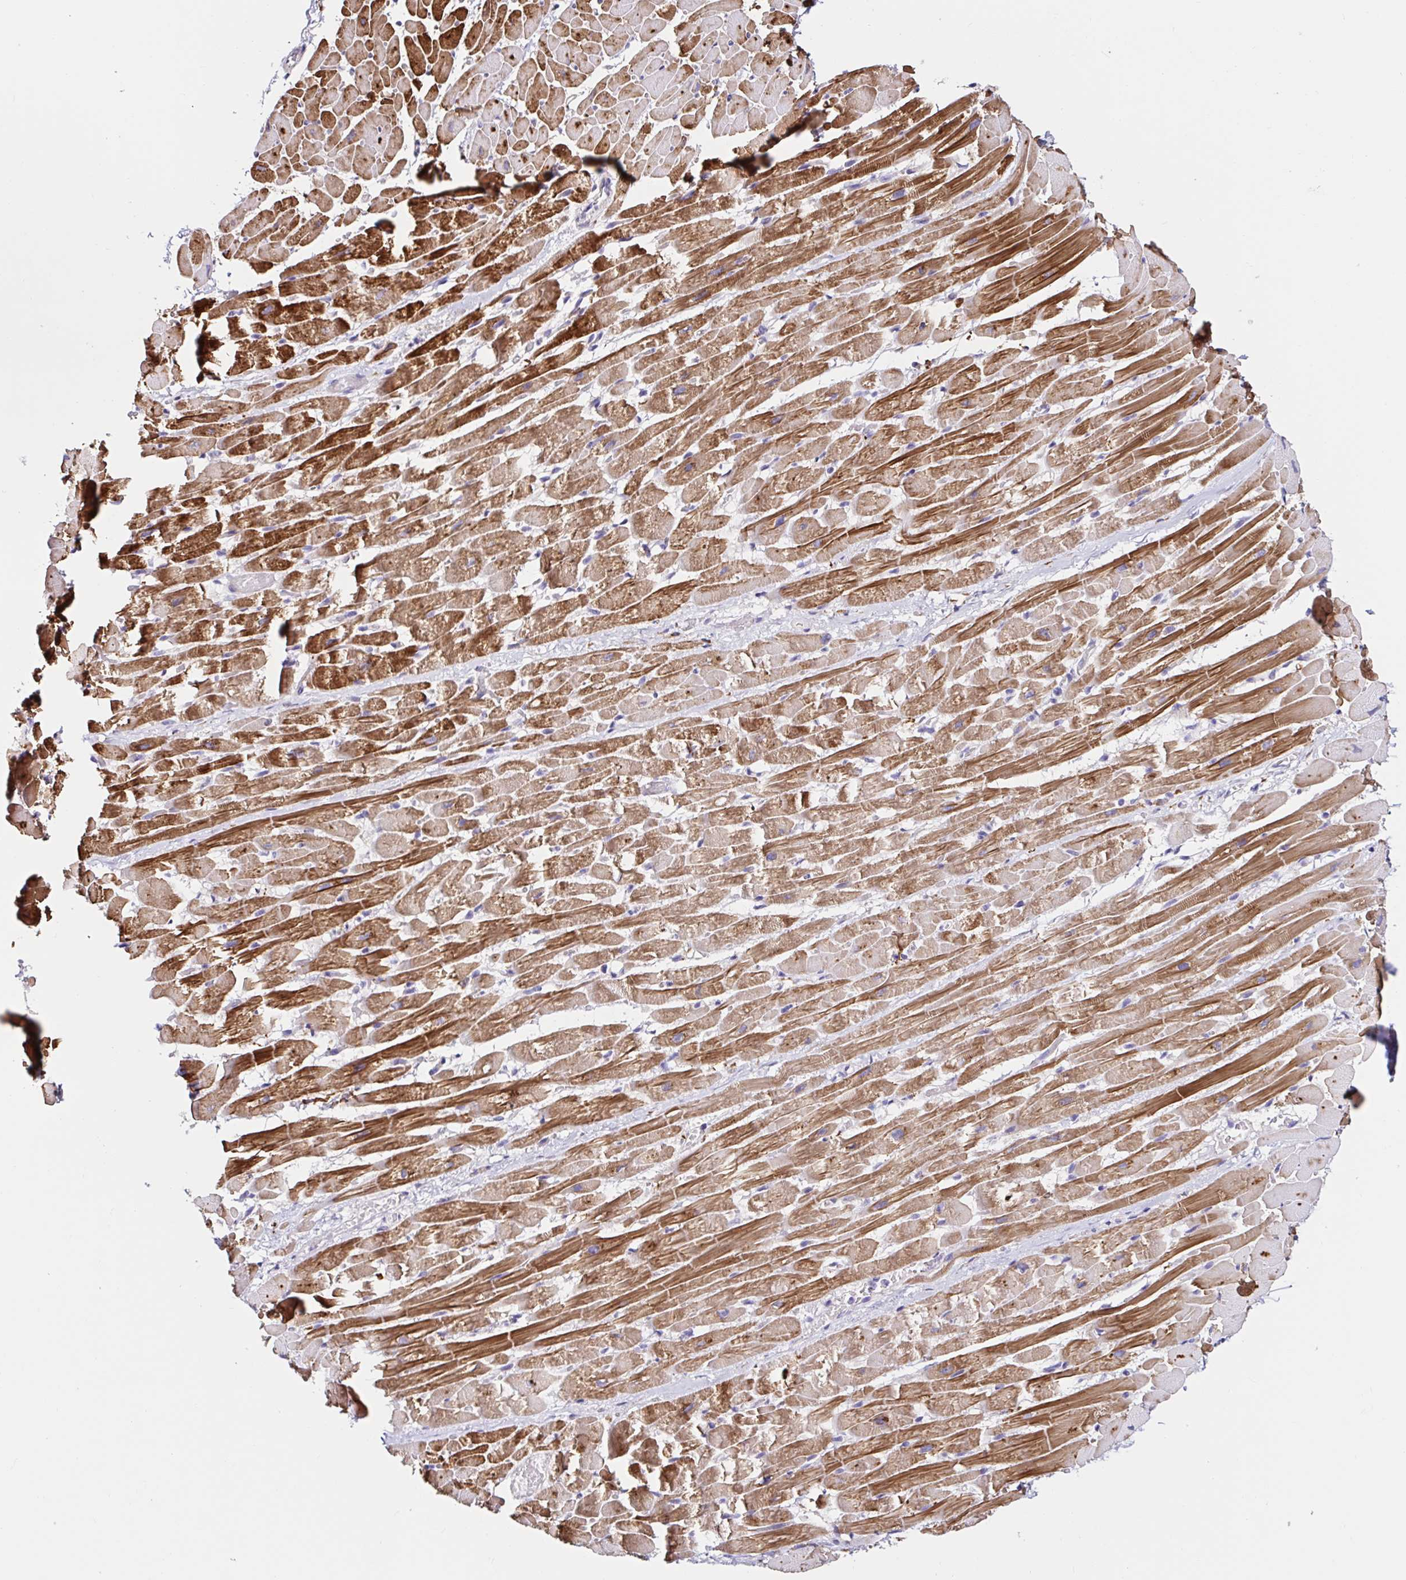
{"staining": {"intensity": "strong", "quantity": ">75%", "location": "cytoplasmic/membranous"}, "tissue": "heart muscle", "cell_type": "Cardiomyocytes", "image_type": "normal", "snomed": [{"axis": "morphology", "description": "Normal tissue, NOS"}, {"axis": "topography", "description": "Heart"}], "caption": "A histopathology image showing strong cytoplasmic/membranous positivity in about >75% of cardiomyocytes in benign heart muscle, as visualized by brown immunohistochemical staining.", "gene": "MSR1", "patient": {"sex": "male", "age": 37}}